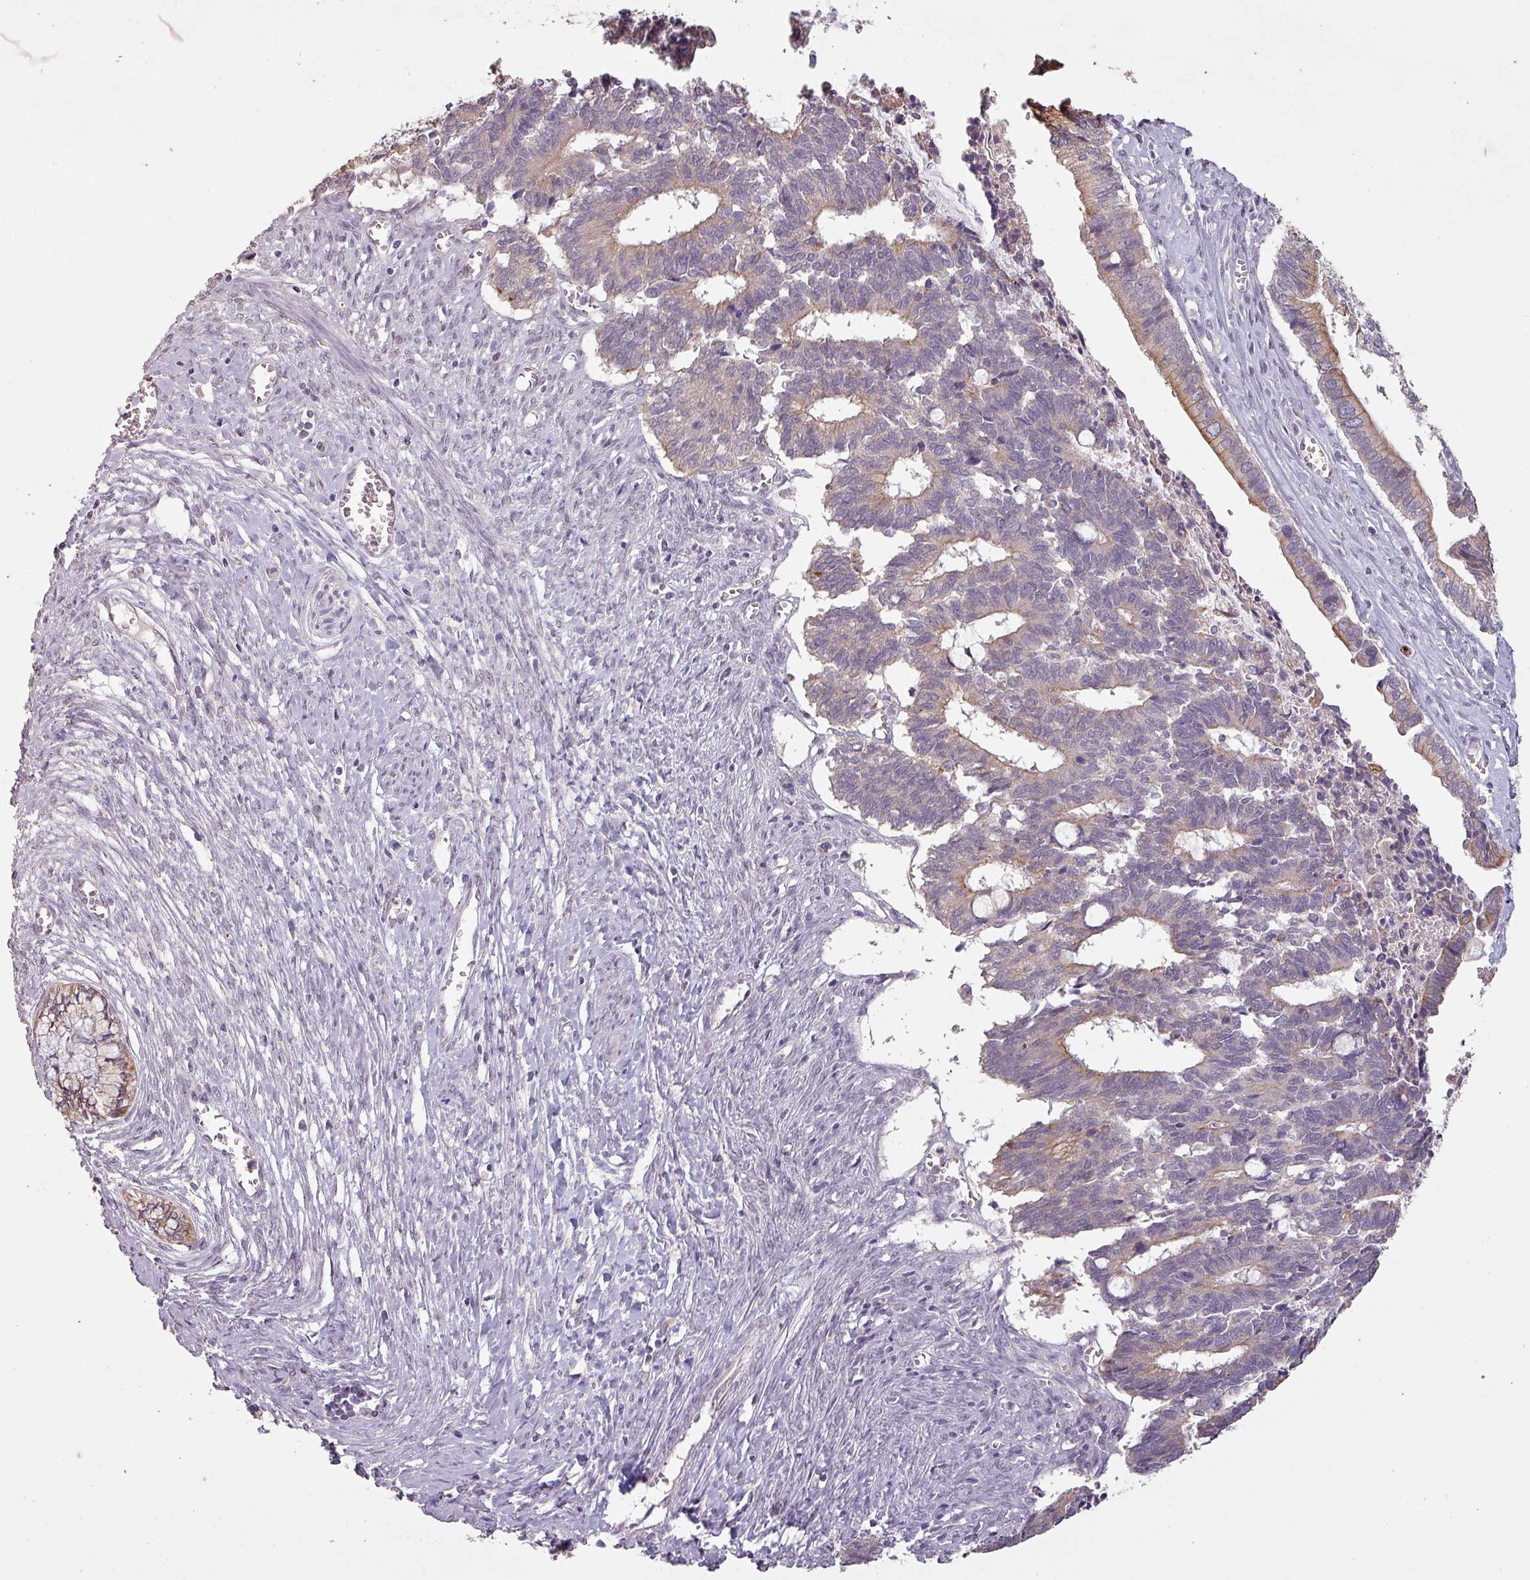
{"staining": {"intensity": "moderate", "quantity": "25%-75%", "location": "cytoplasmic/membranous"}, "tissue": "cervical cancer", "cell_type": "Tumor cells", "image_type": "cancer", "snomed": [{"axis": "morphology", "description": "Adenocarcinoma, NOS"}, {"axis": "topography", "description": "Cervix"}], "caption": "Protein staining of cervical cancer (adenocarcinoma) tissue shows moderate cytoplasmic/membranous expression in about 25%-75% of tumor cells.", "gene": "LYPLA1", "patient": {"sex": "female", "age": 44}}